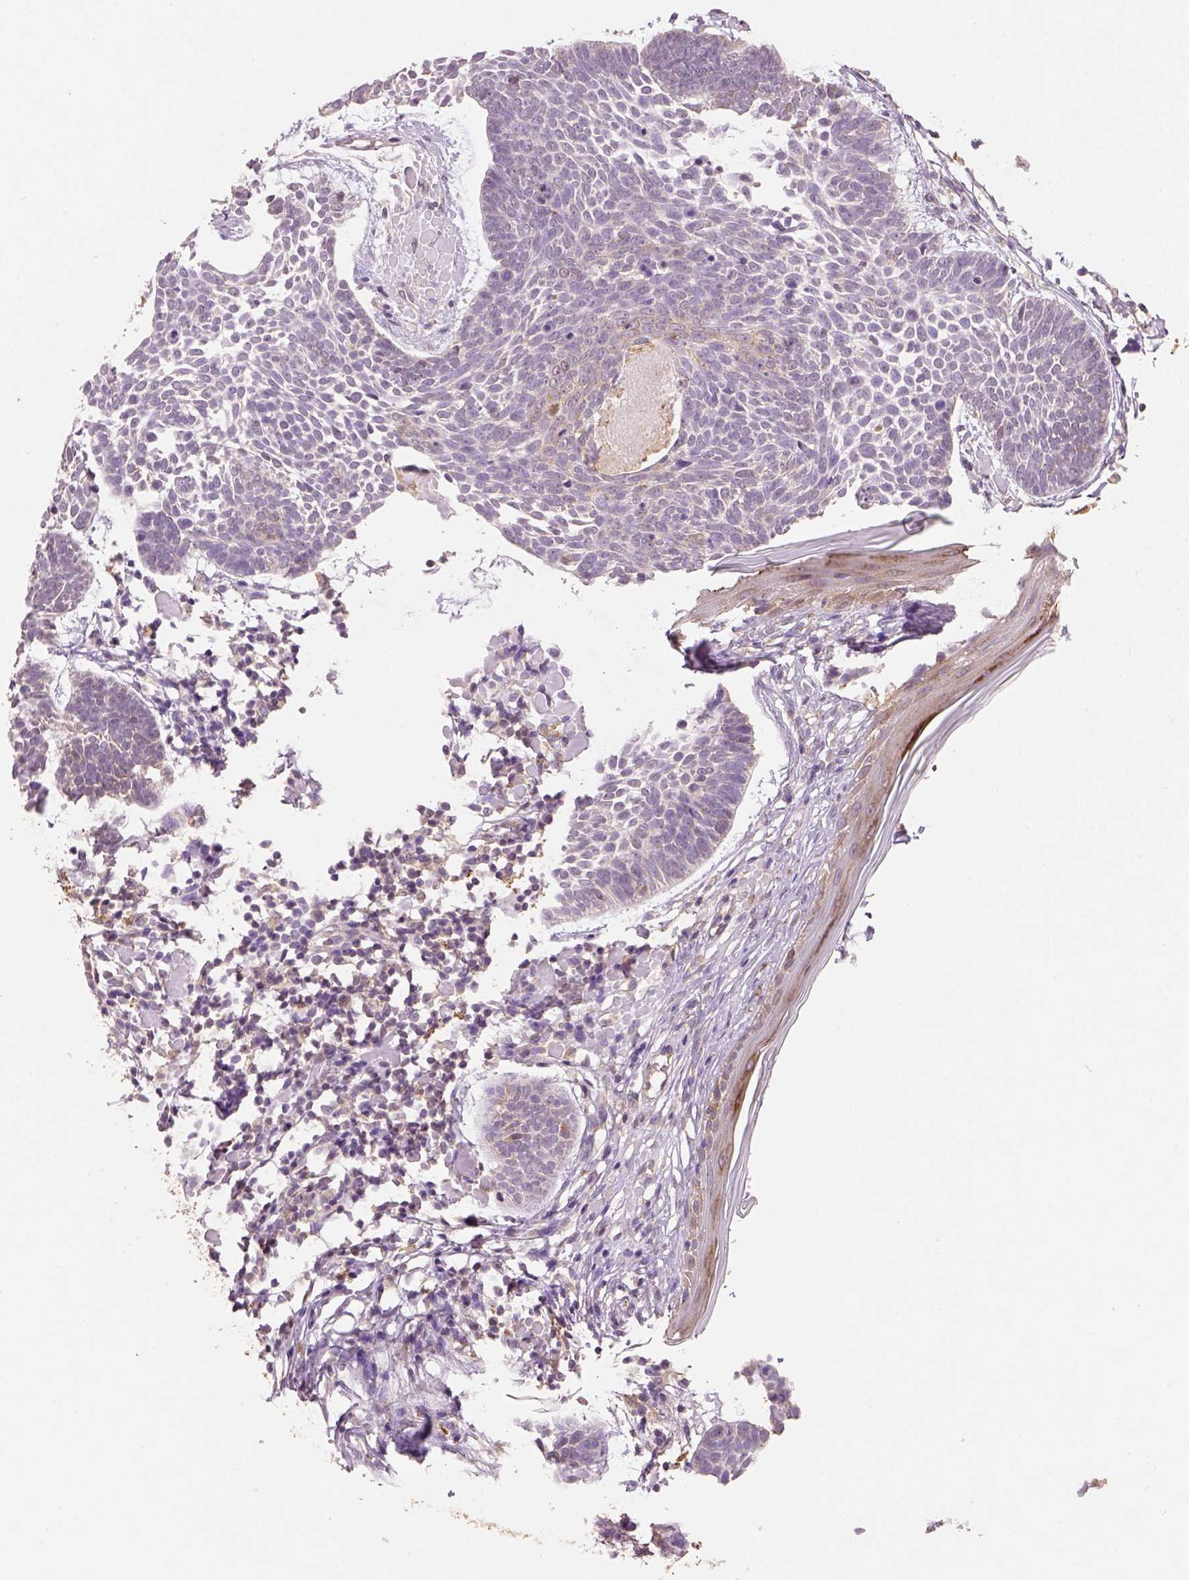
{"staining": {"intensity": "negative", "quantity": "none", "location": "none"}, "tissue": "skin cancer", "cell_type": "Tumor cells", "image_type": "cancer", "snomed": [{"axis": "morphology", "description": "Basal cell carcinoma"}, {"axis": "topography", "description": "Skin"}], "caption": "This is an immunohistochemistry (IHC) photomicrograph of human skin cancer. There is no positivity in tumor cells.", "gene": "AP2B1", "patient": {"sex": "male", "age": 85}}